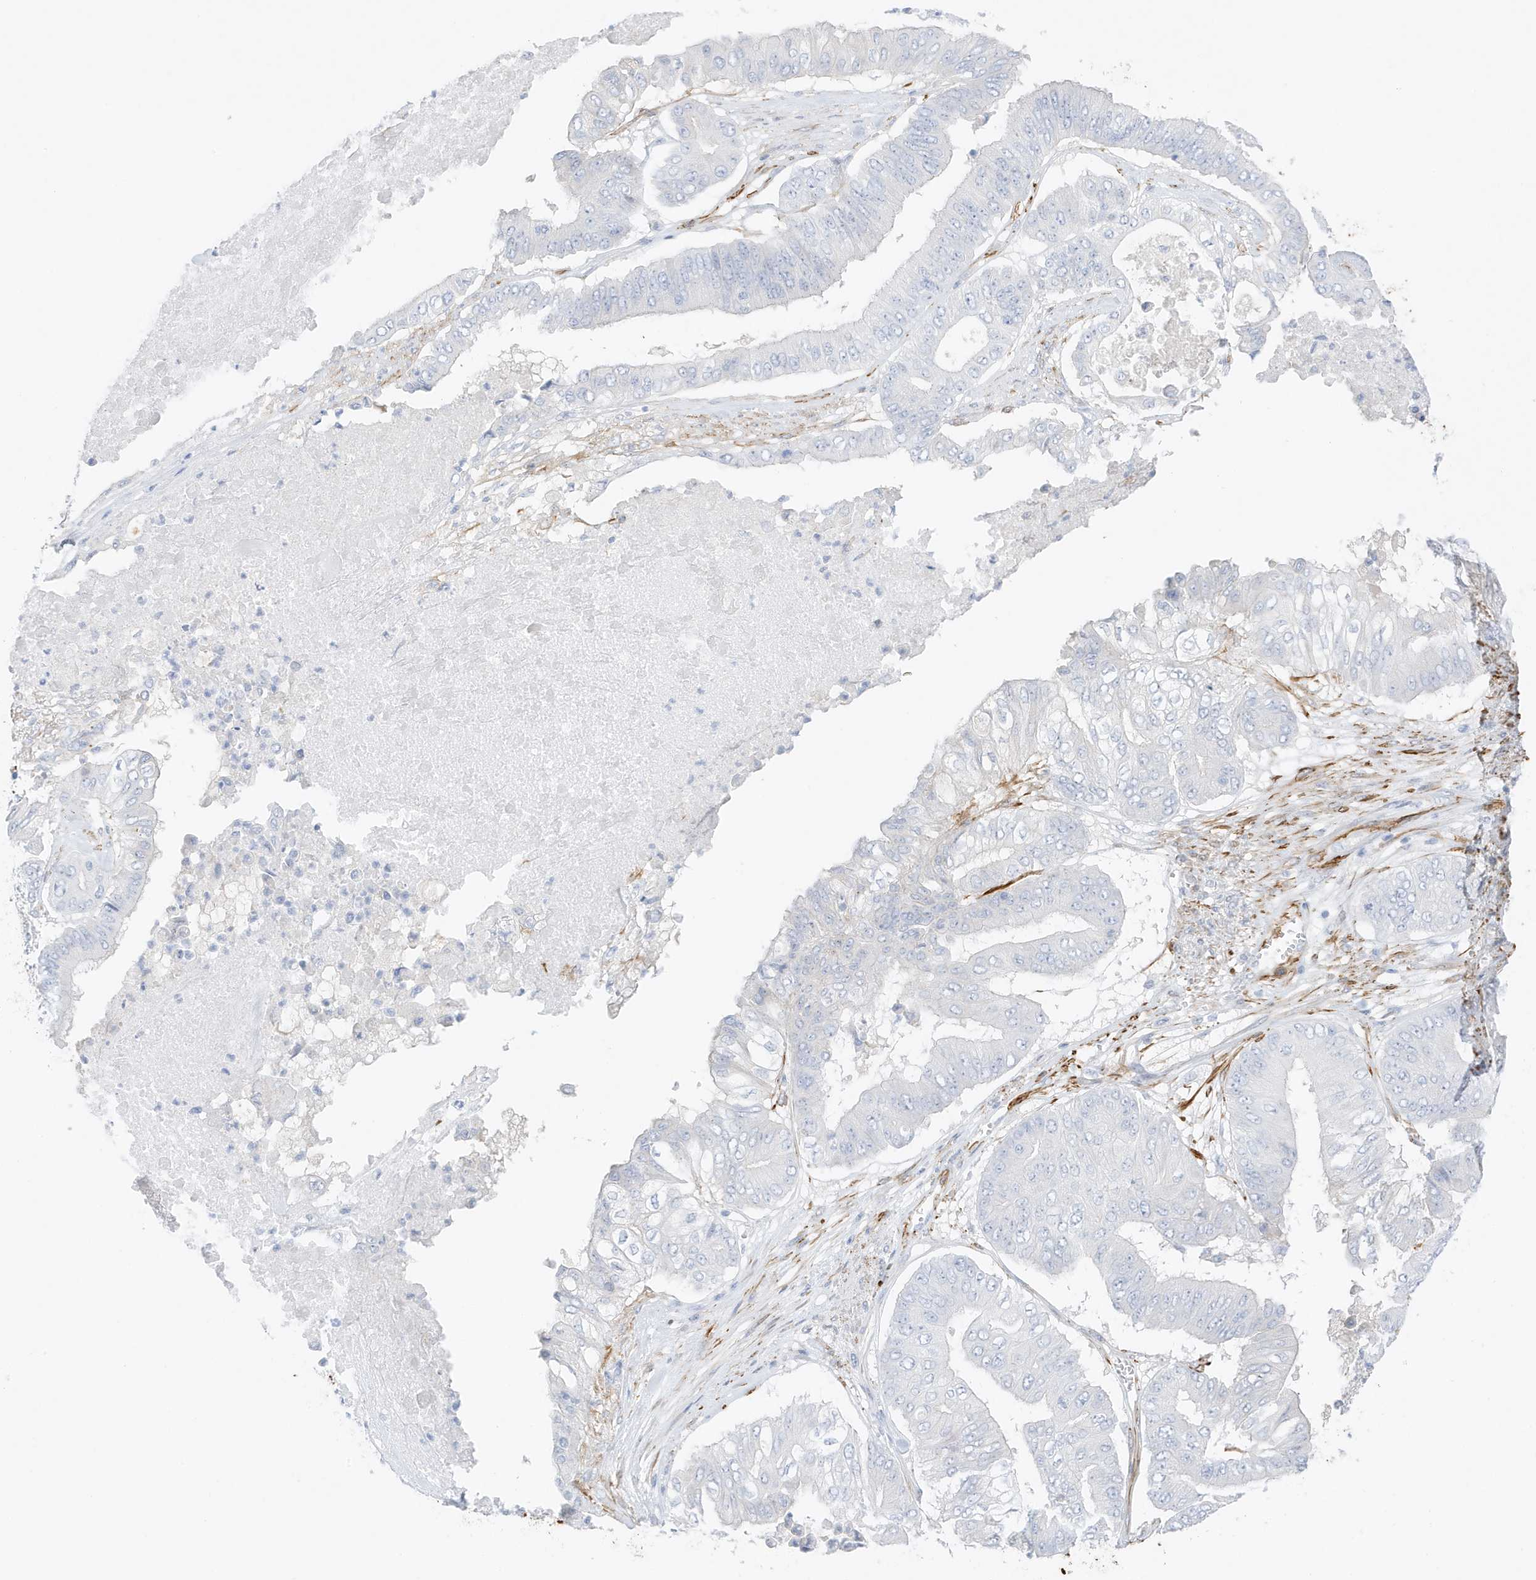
{"staining": {"intensity": "negative", "quantity": "none", "location": "none"}, "tissue": "pancreatic cancer", "cell_type": "Tumor cells", "image_type": "cancer", "snomed": [{"axis": "morphology", "description": "Adenocarcinoma, NOS"}, {"axis": "topography", "description": "Pancreas"}], "caption": "The micrograph displays no staining of tumor cells in pancreatic cancer.", "gene": "SLC22A13", "patient": {"sex": "female", "age": 77}}